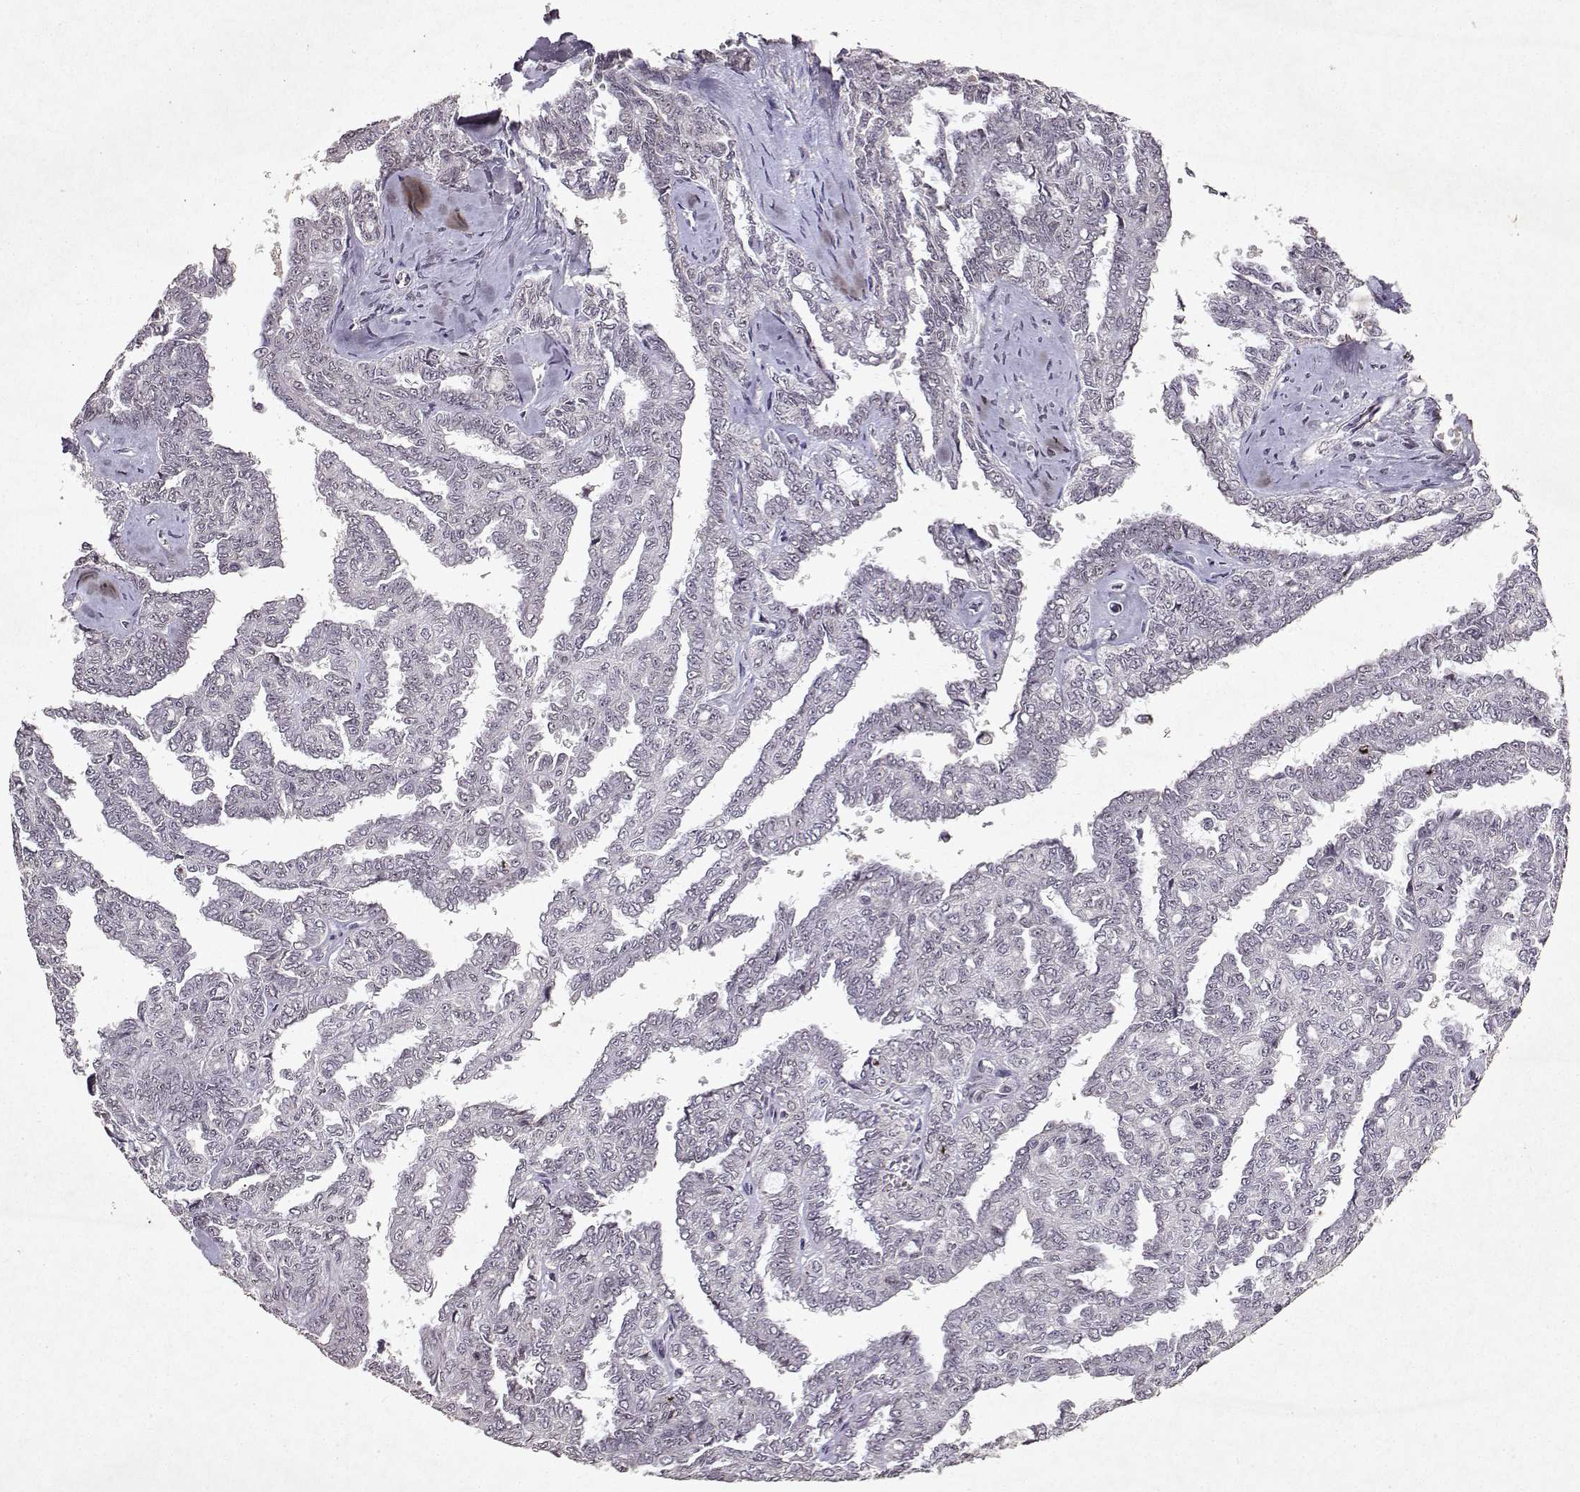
{"staining": {"intensity": "negative", "quantity": "none", "location": "none"}, "tissue": "ovarian cancer", "cell_type": "Tumor cells", "image_type": "cancer", "snomed": [{"axis": "morphology", "description": "Cystadenocarcinoma, serous, NOS"}, {"axis": "topography", "description": "Ovary"}], "caption": "IHC photomicrograph of neoplastic tissue: ovarian cancer (serous cystadenocarcinoma) stained with DAB (3,3'-diaminobenzidine) shows no significant protein positivity in tumor cells.", "gene": "DDX56", "patient": {"sex": "female", "age": 71}}